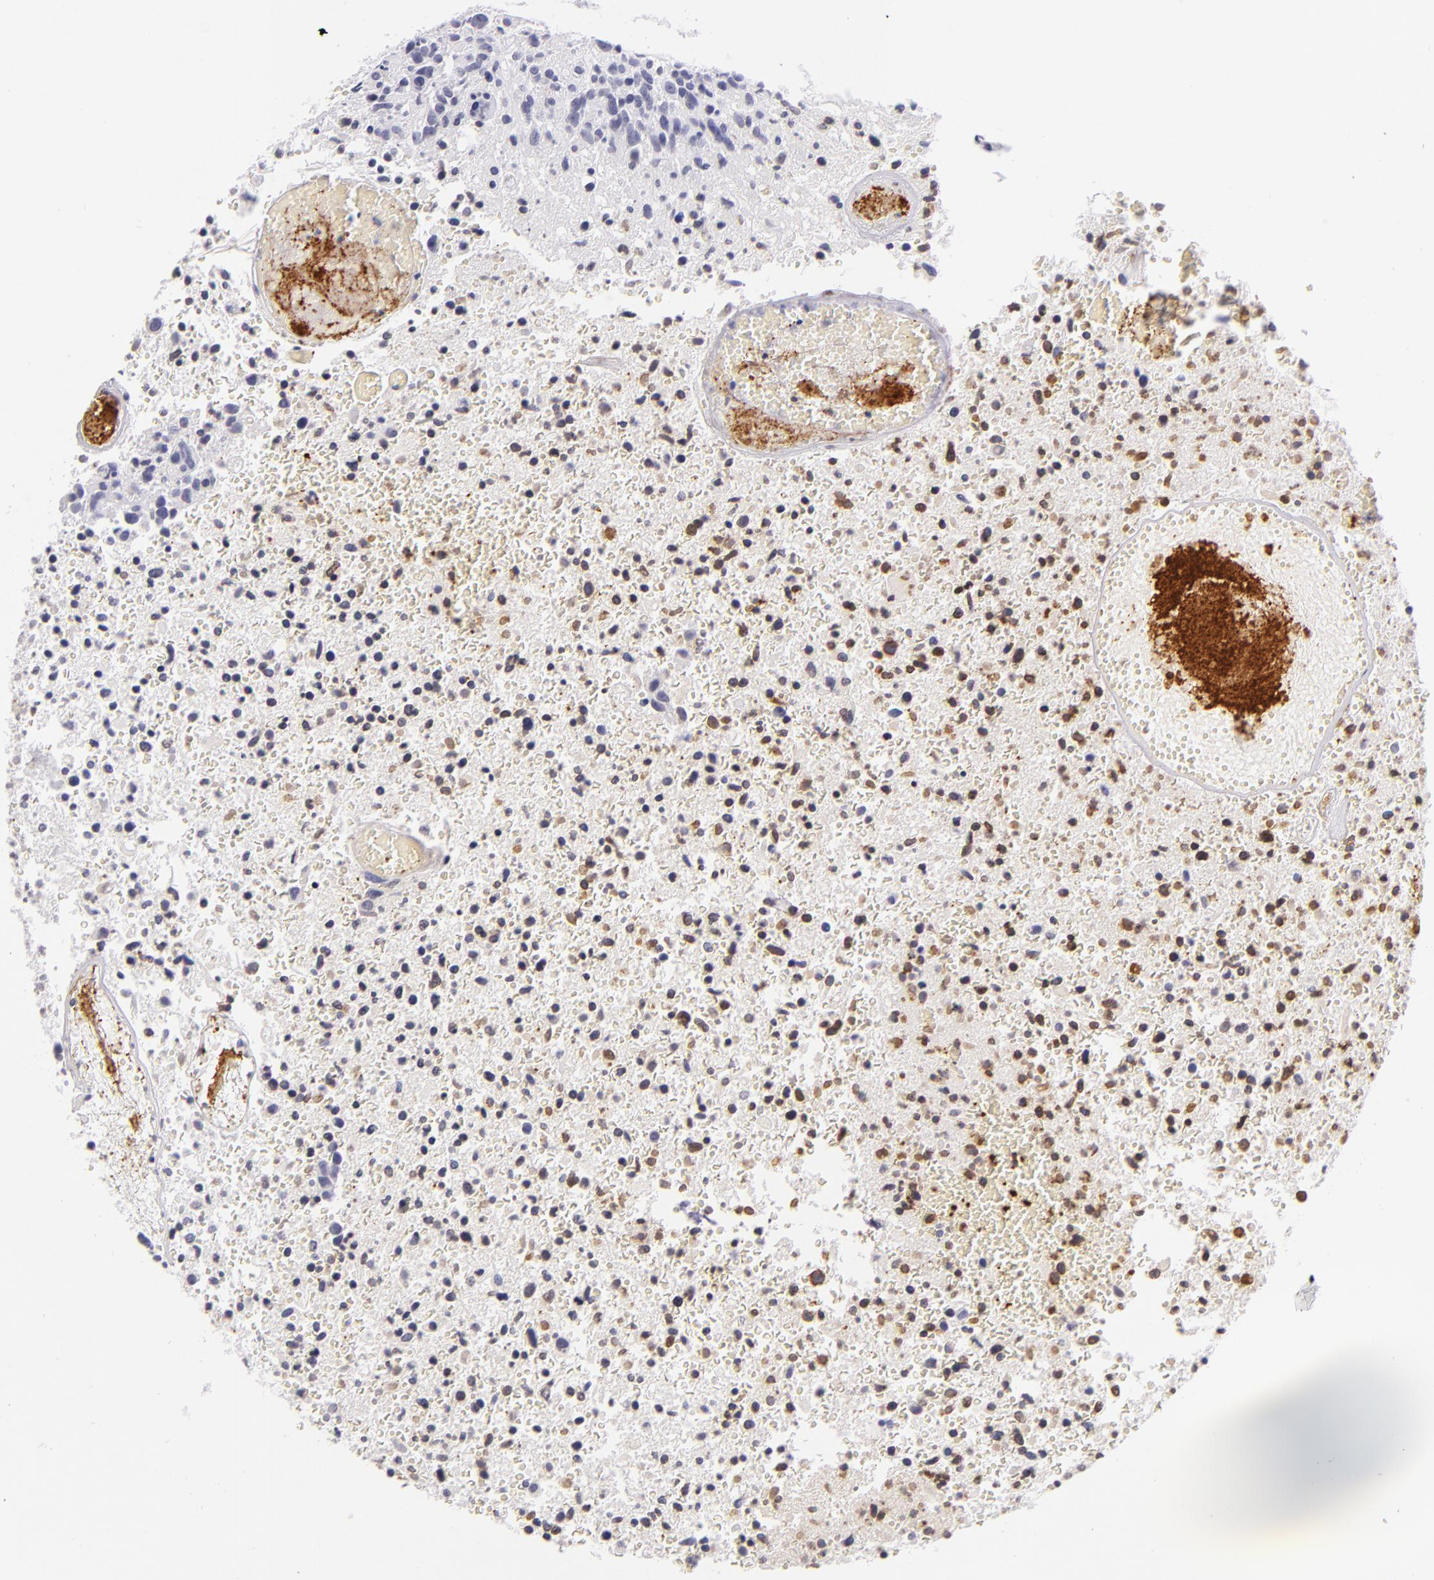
{"staining": {"intensity": "moderate", "quantity": "25%-75%", "location": "cytoplasmic/membranous"}, "tissue": "glioma", "cell_type": "Tumor cells", "image_type": "cancer", "snomed": [{"axis": "morphology", "description": "Glioma, malignant, High grade"}, {"axis": "topography", "description": "Brain"}], "caption": "A medium amount of moderate cytoplasmic/membranous expression is appreciated in about 25%-75% of tumor cells in high-grade glioma (malignant) tissue.", "gene": "GP1BA", "patient": {"sex": "male", "age": 72}}